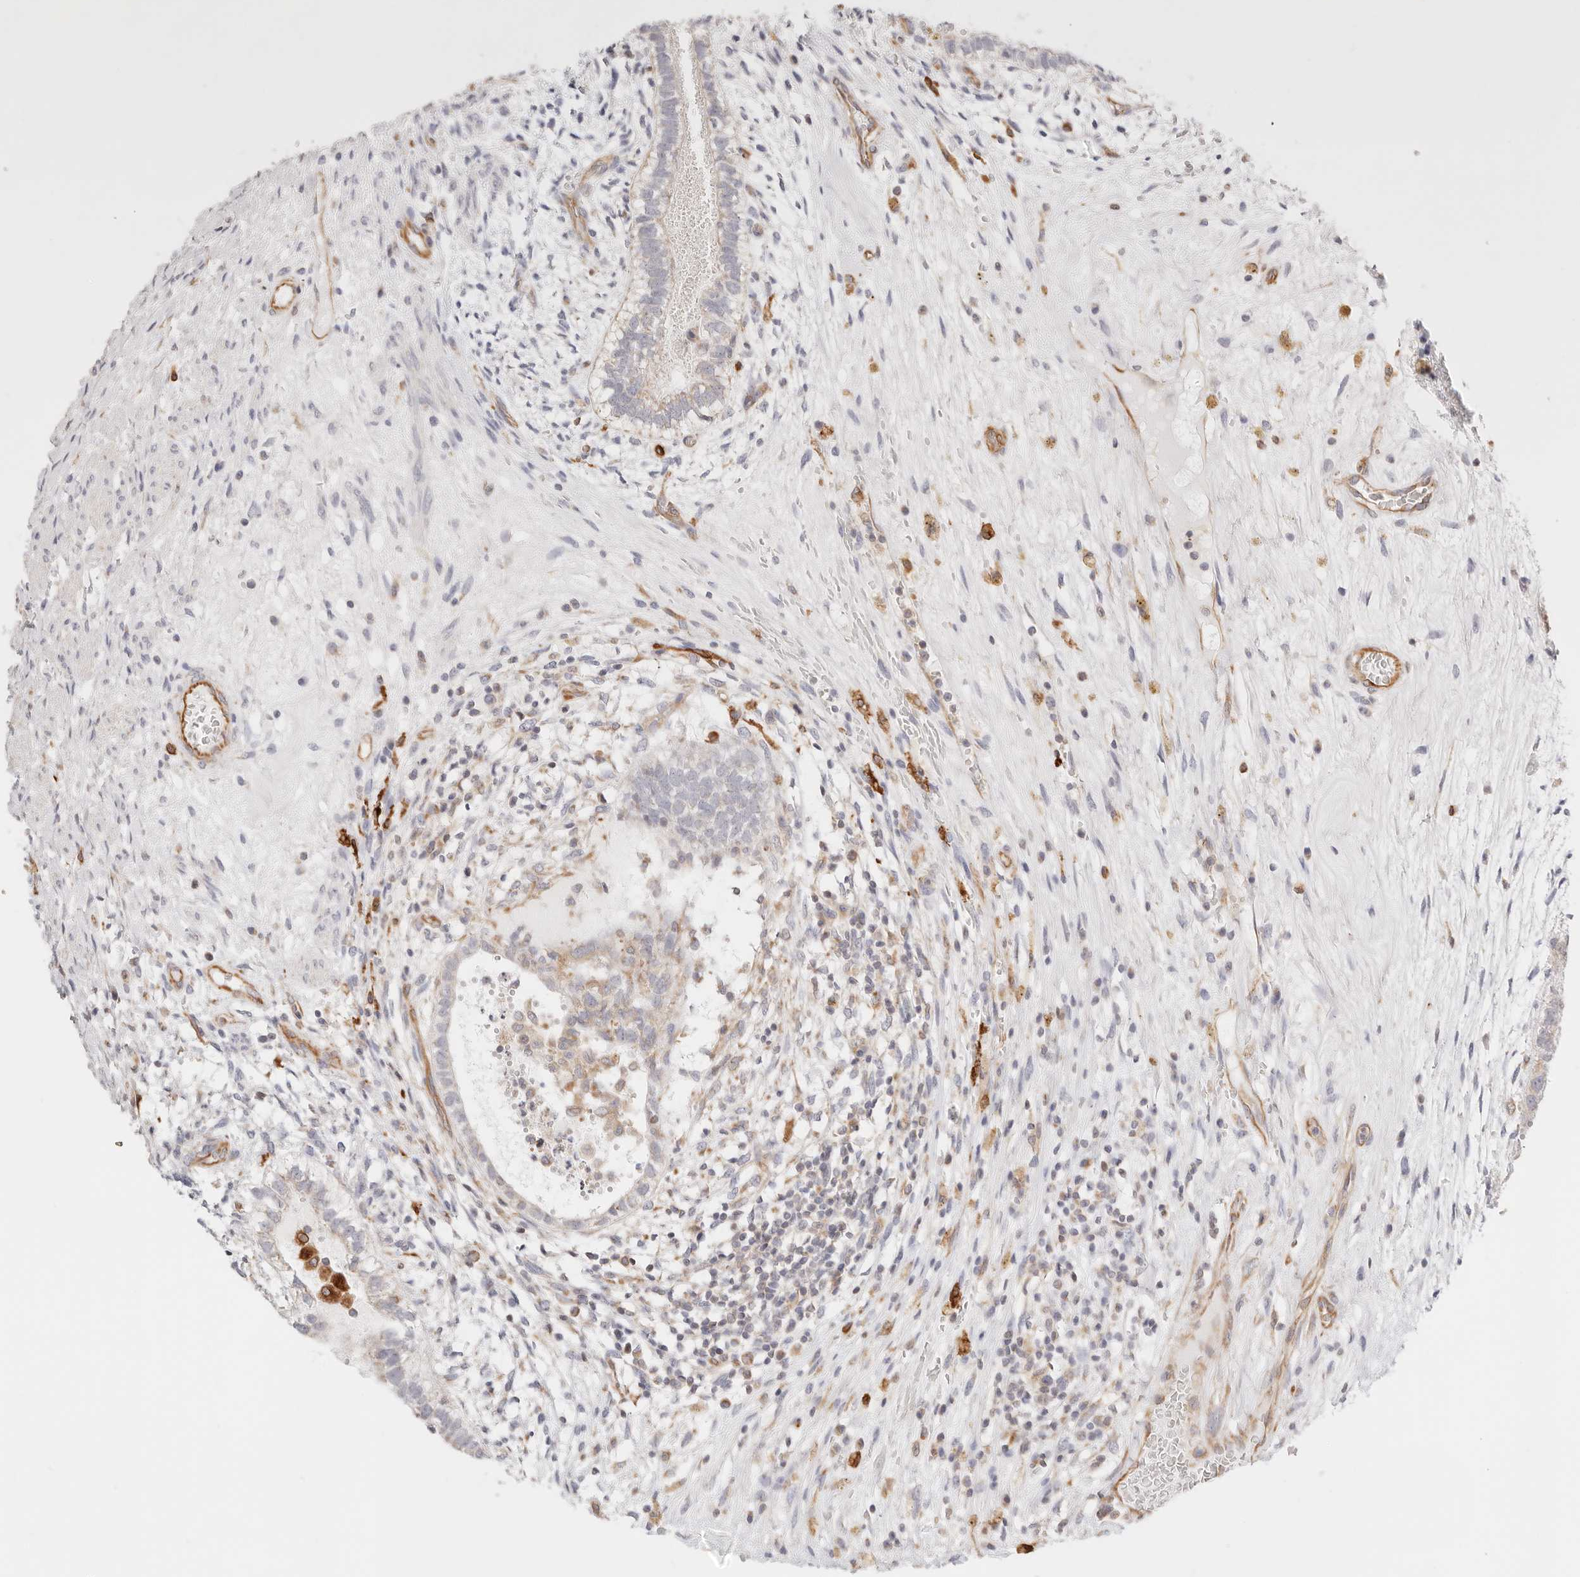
{"staining": {"intensity": "weak", "quantity": "<25%", "location": "cytoplasmic/membranous"}, "tissue": "testis cancer", "cell_type": "Tumor cells", "image_type": "cancer", "snomed": [{"axis": "morphology", "description": "Carcinoma, Embryonal, NOS"}, {"axis": "topography", "description": "Testis"}], "caption": "This is a micrograph of immunohistochemistry (IHC) staining of testis embryonal carcinoma, which shows no positivity in tumor cells. (Stains: DAB IHC with hematoxylin counter stain, Microscopy: brightfield microscopy at high magnification).", "gene": "ZC3H11A", "patient": {"sex": "male", "age": 26}}